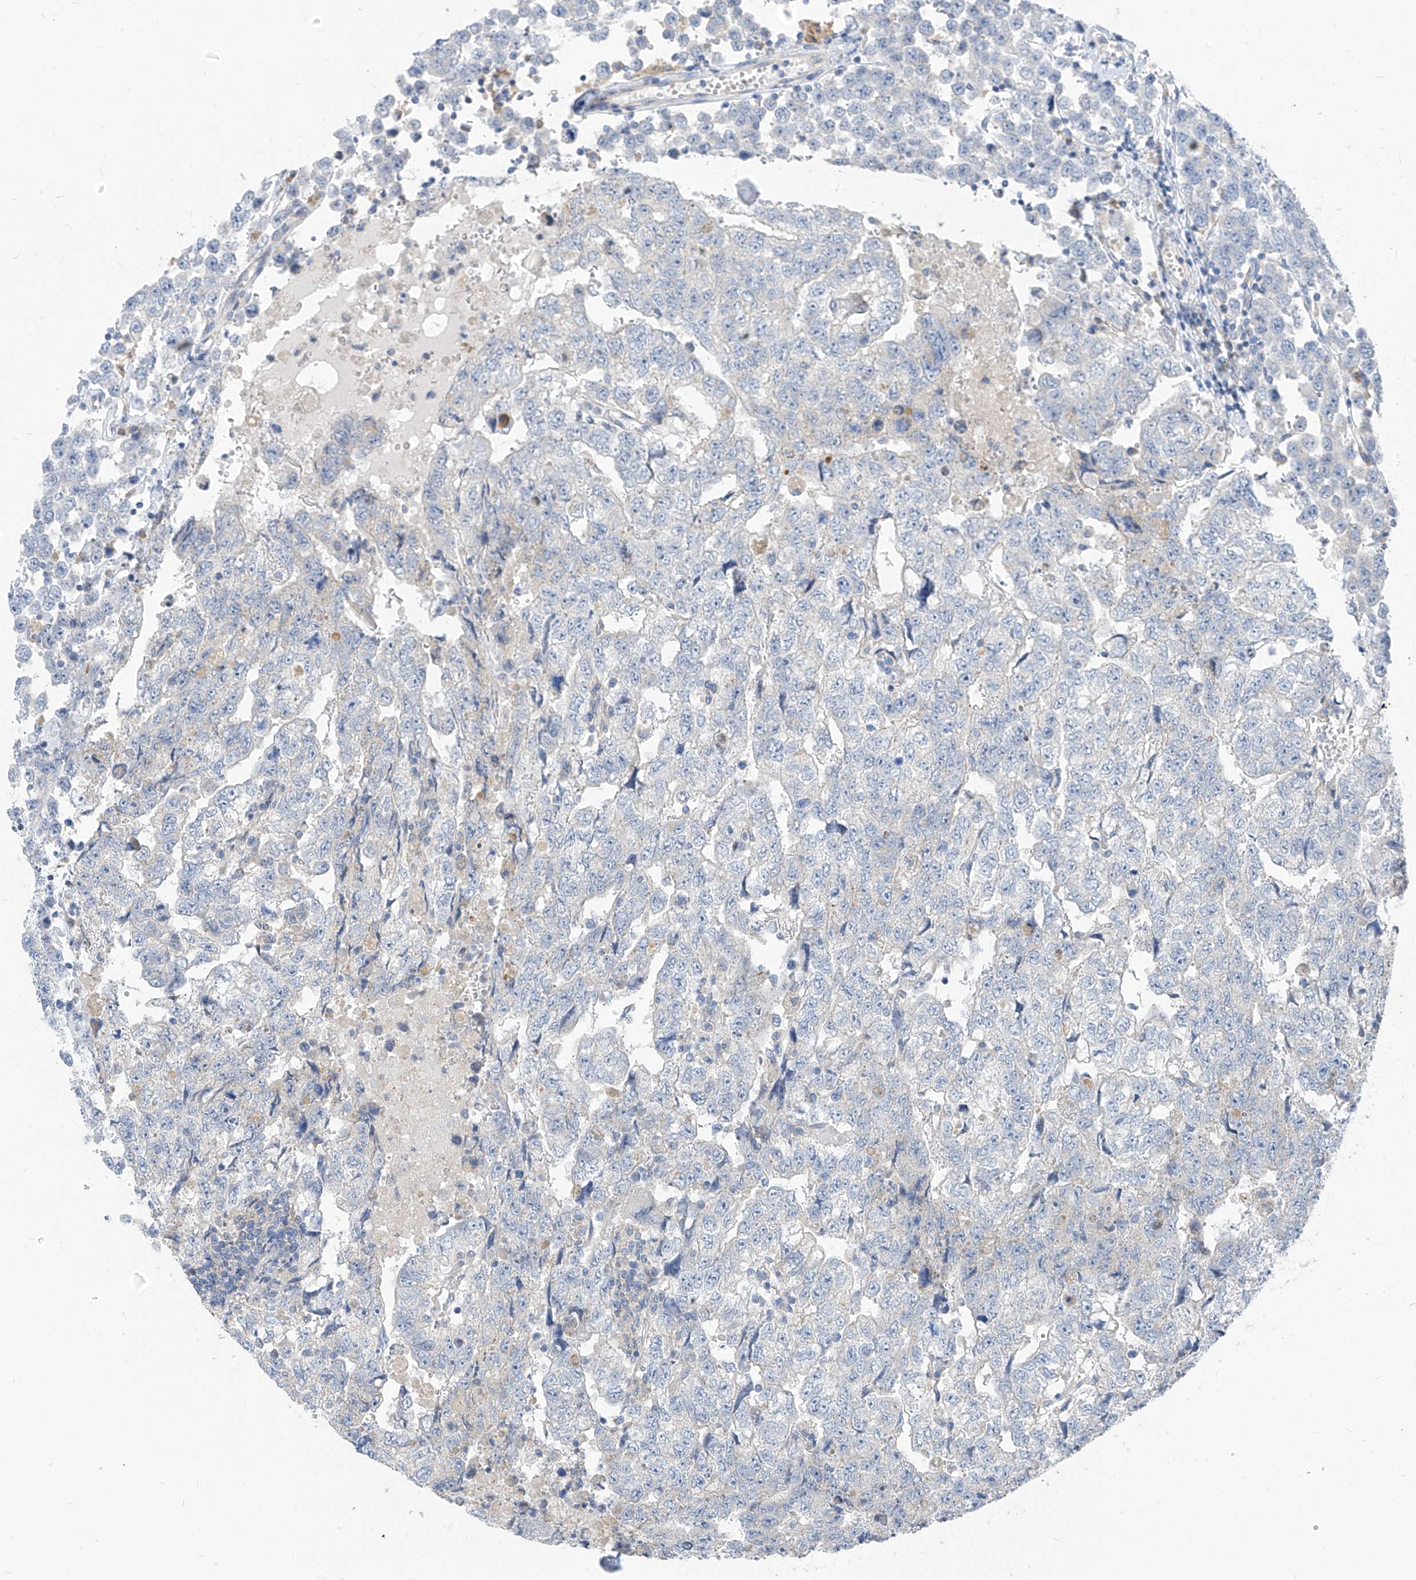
{"staining": {"intensity": "negative", "quantity": "none", "location": "none"}, "tissue": "testis cancer", "cell_type": "Tumor cells", "image_type": "cancer", "snomed": [{"axis": "morphology", "description": "Carcinoma, Embryonal, NOS"}, {"axis": "topography", "description": "Testis"}], "caption": "This image is of testis cancer stained with IHC to label a protein in brown with the nuclei are counter-stained blue. There is no staining in tumor cells. (DAB (3,3'-diaminobenzidine) immunohistochemistry with hematoxylin counter stain).", "gene": "LDAH", "patient": {"sex": "male", "age": 36}}